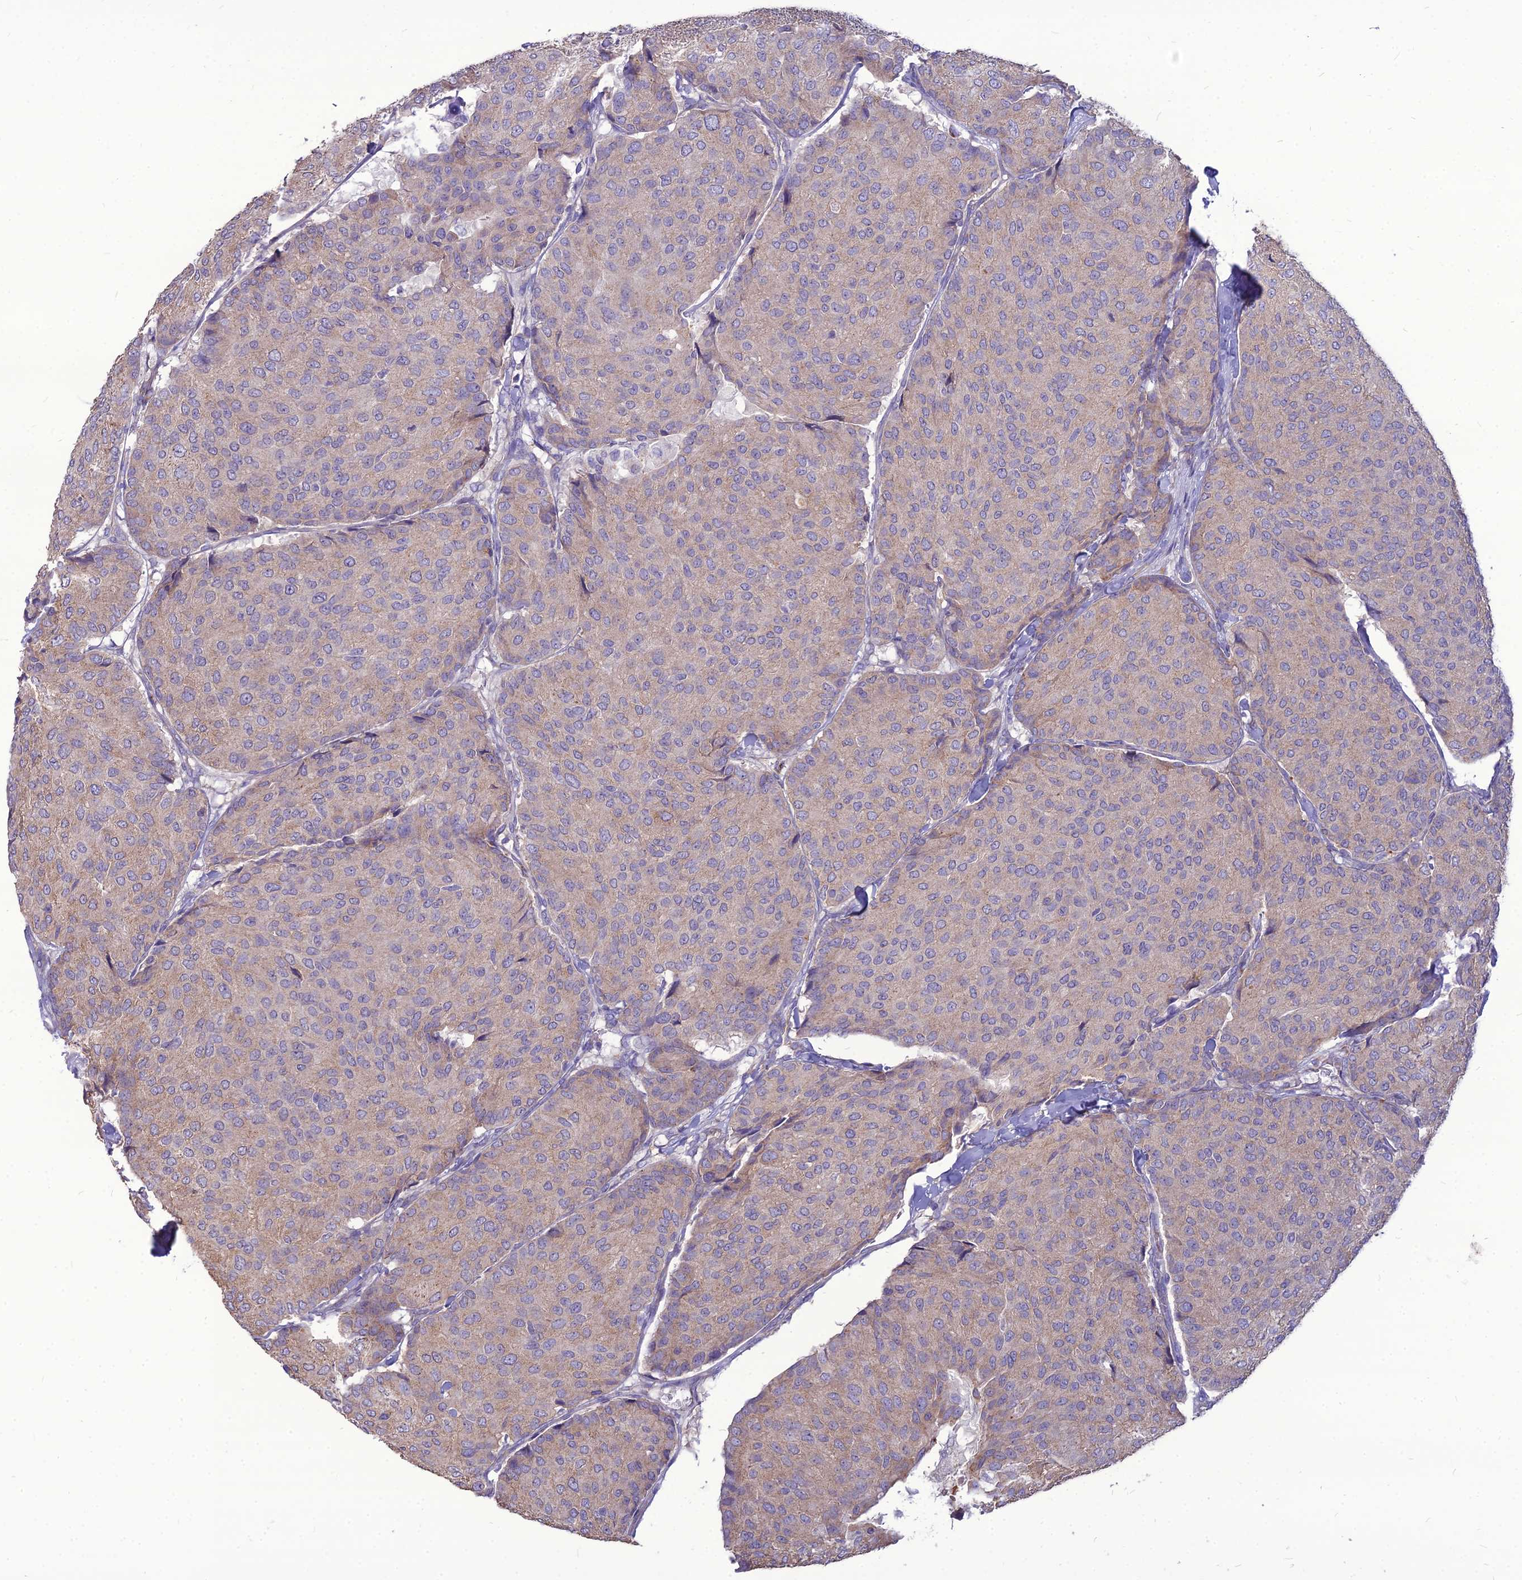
{"staining": {"intensity": "weak", "quantity": ">75%", "location": "cytoplasmic/membranous"}, "tissue": "breast cancer", "cell_type": "Tumor cells", "image_type": "cancer", "snomed": [{"axis": "morphology", "description": "Duct carcinoma"}, {"axis": "topography", "description": "Breast"}], "caption": "Weak cytoplasmic/membranous positivity for a protein is appreciated in about >75% of tumor cells of breast cancer (intraductal carcinoma) using immunohistochemistry.", "gene": "PCED1B", "patient": {"sex": "female", "age": 75}}